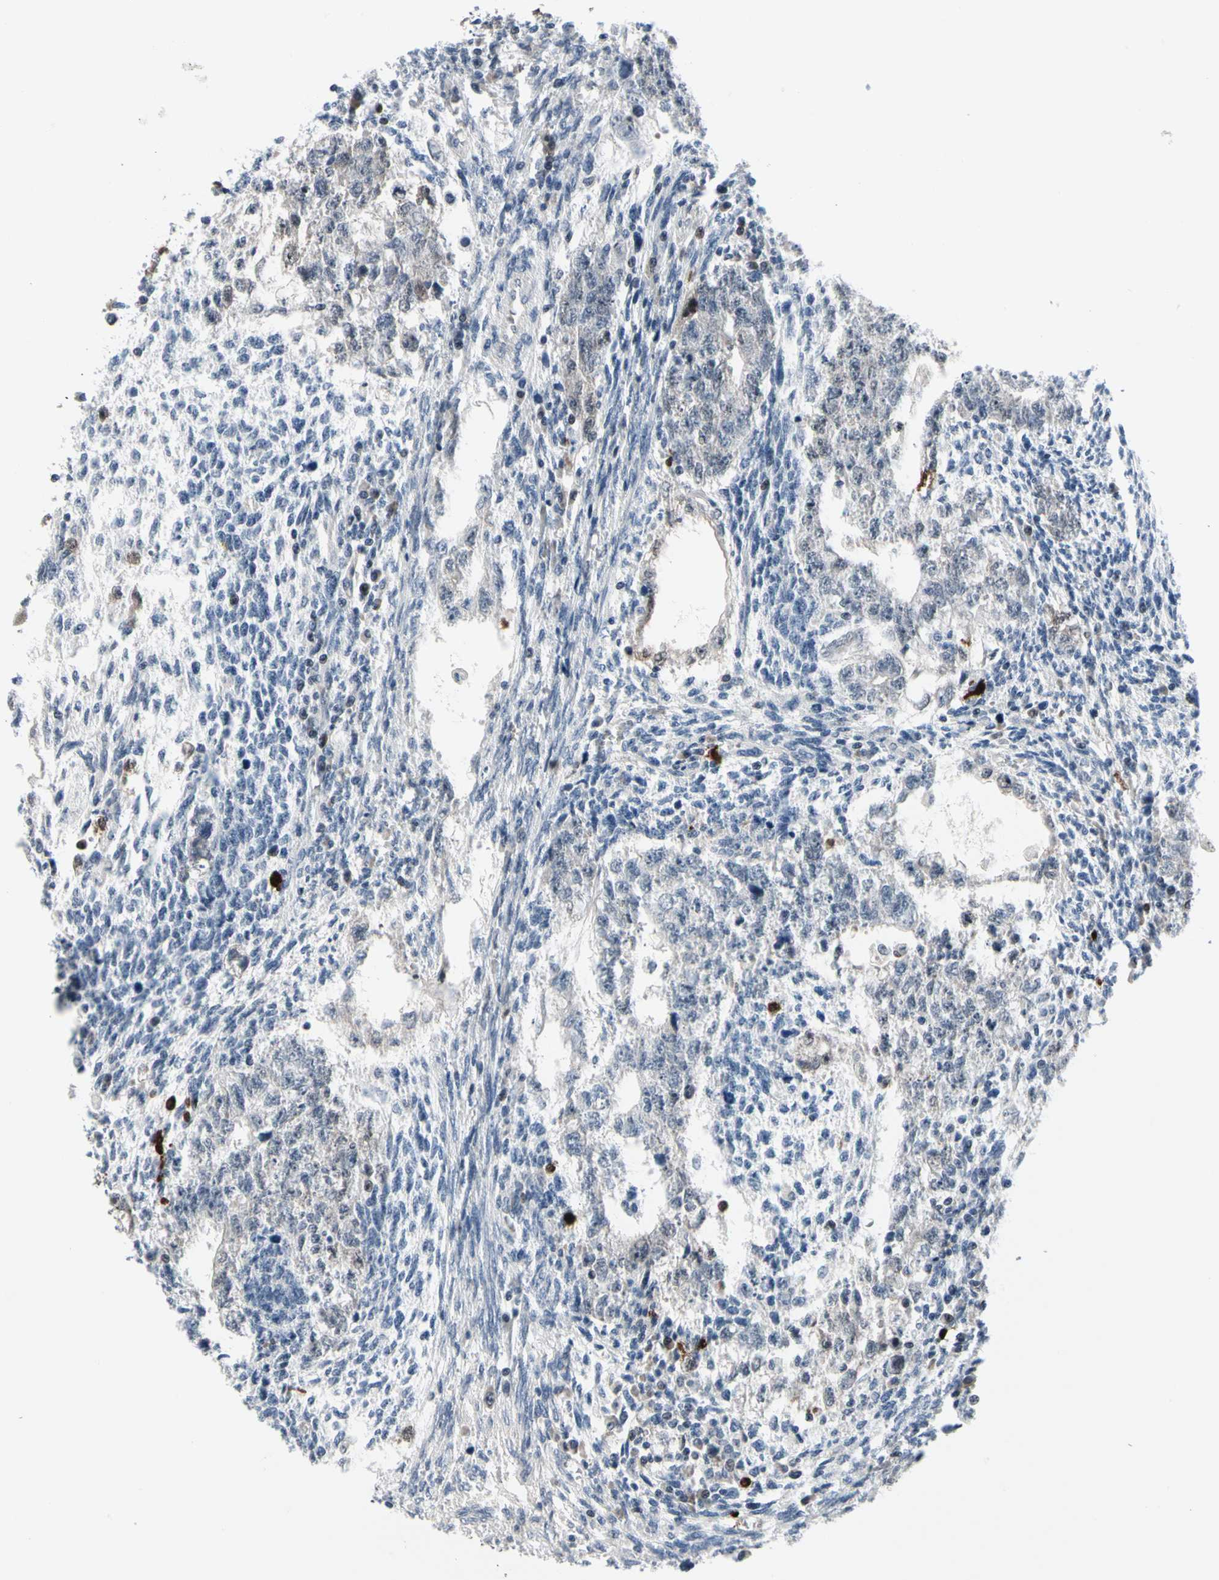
{"staining": {"intensity": "negative", "quantity": "none", "location": "none"}, "tissue": "testis cancer", "cell_type": "Tumor cells", "image_type": "cancer", "snomed": [{"axis": "morphology", "description": "Normal tissue, NOS"}, {"axis": "morphology", "description": "Carcinoma, Embryonal, NOS"}, {"axis": "topography", "description": "Testis"}], "caption": "High magnification brightfield microscopy of embryonal carcinoma (testis) stained with DAB (brown) and counterstained with hematoxylin (blue): tumor cells show no significant staining.", "gene": "TXN", "patient": {"sex": "male", "age": 36}}